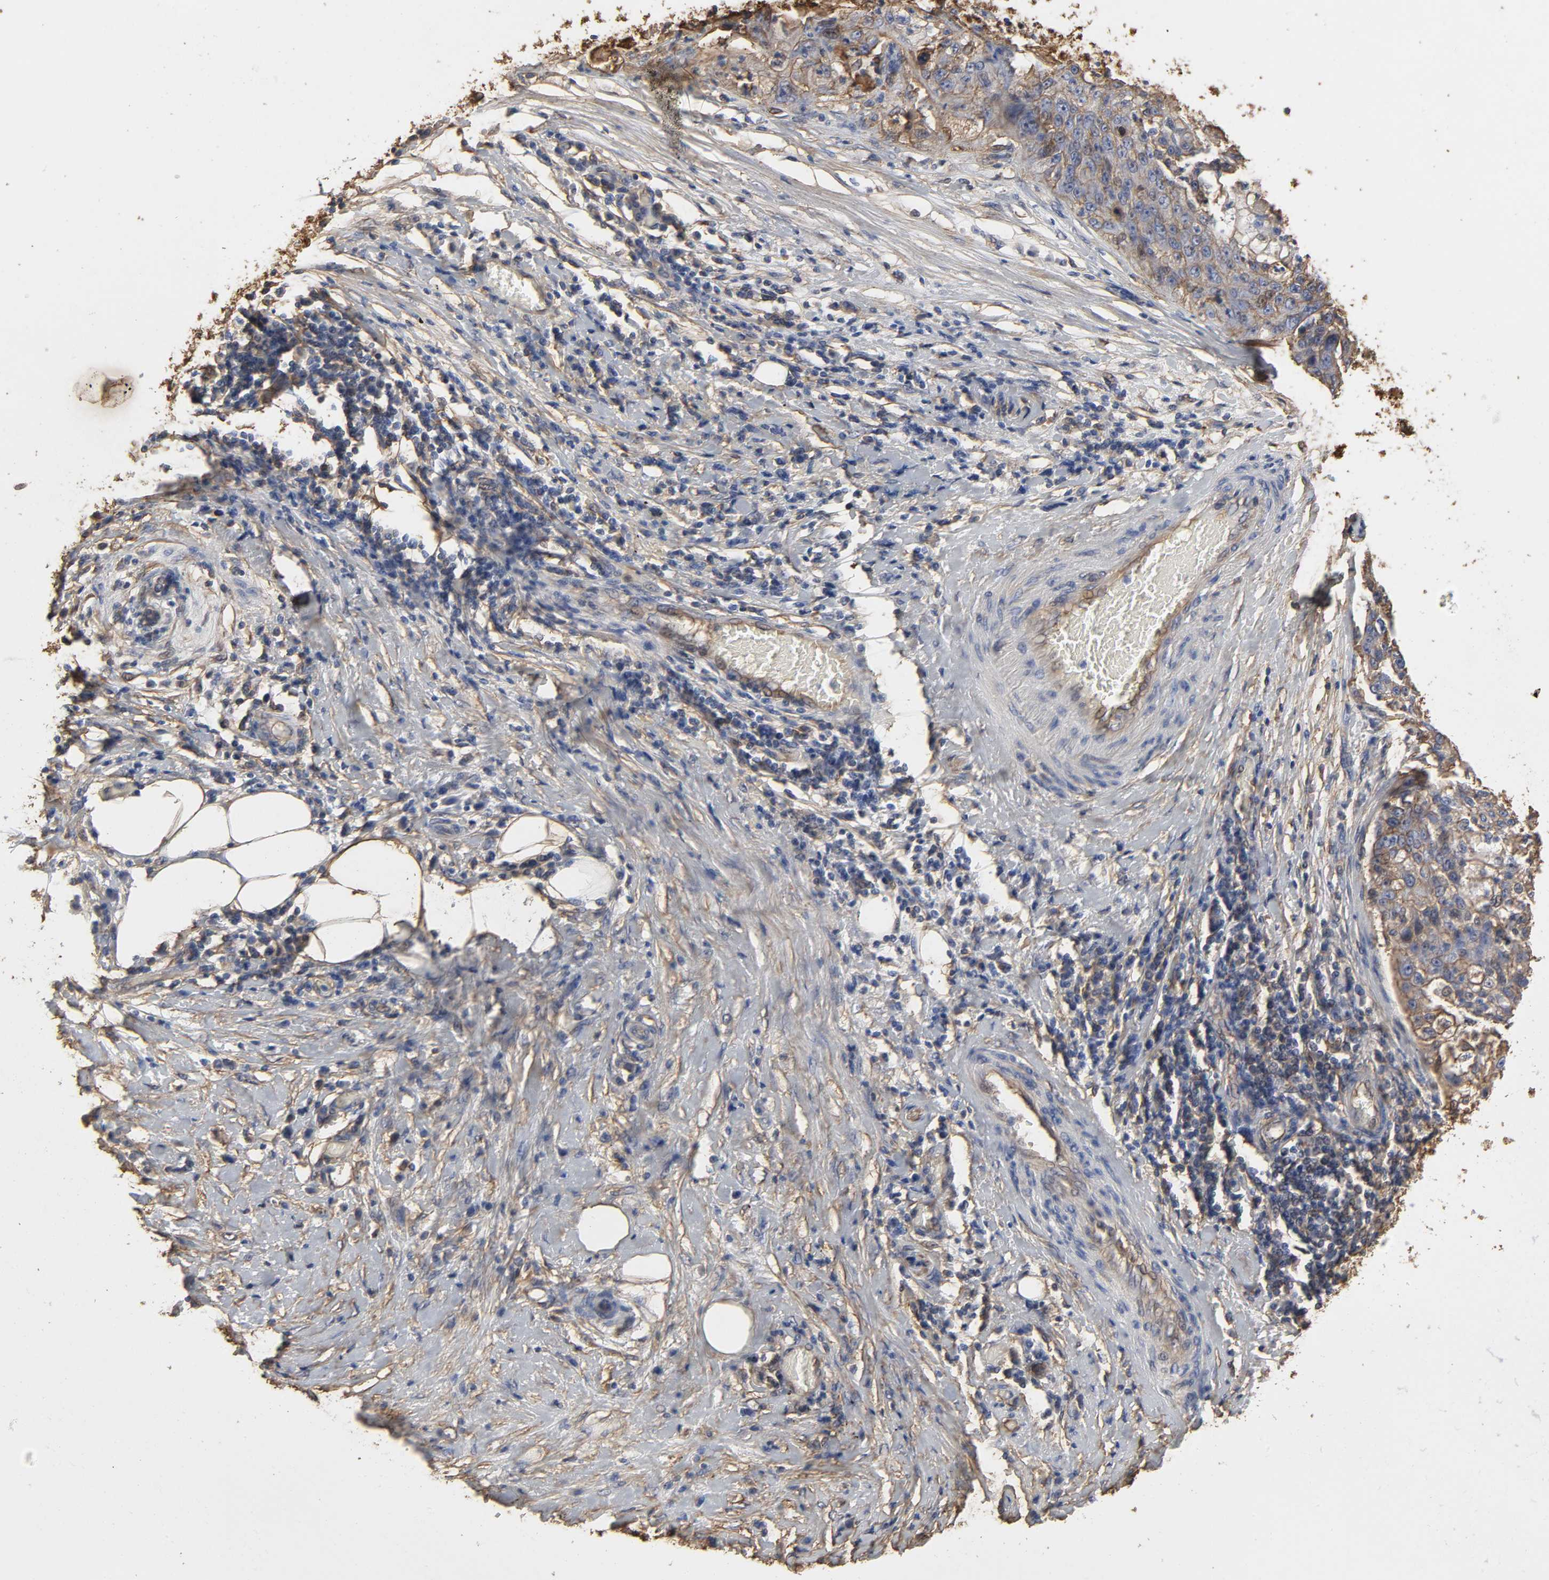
{"staining": {"intensity": "moderate", "quantity": "25%-75%", "location": "cytoplasmic/membranous,nuclear"}, "tissue": "lung cancer", "cell_type": "Tumor cells", "image_type": "cancer", "snomed": [{"axis": "morphology", "description": "Inflammation, NOS"}, {"axis": "morphology", "description": "Squamous cell carcinoma, NOS"}, {"axis": "topography", "description": "Lymph node"}, {"axis": "topography", "description": "Soft tissue"}, {"axis": "topography", "description": "Lung"}], "caption": "An IHC micrograph of neoplastic tissue is shown. Protein staining in brown highlights moderate cytoplasmic/membranous and nuclear positivity in lung cancer (squamous cell carcinoma) within tumor cells.", "gene": "ANXA2", "patient": {"sex": "male", "age": 66}}